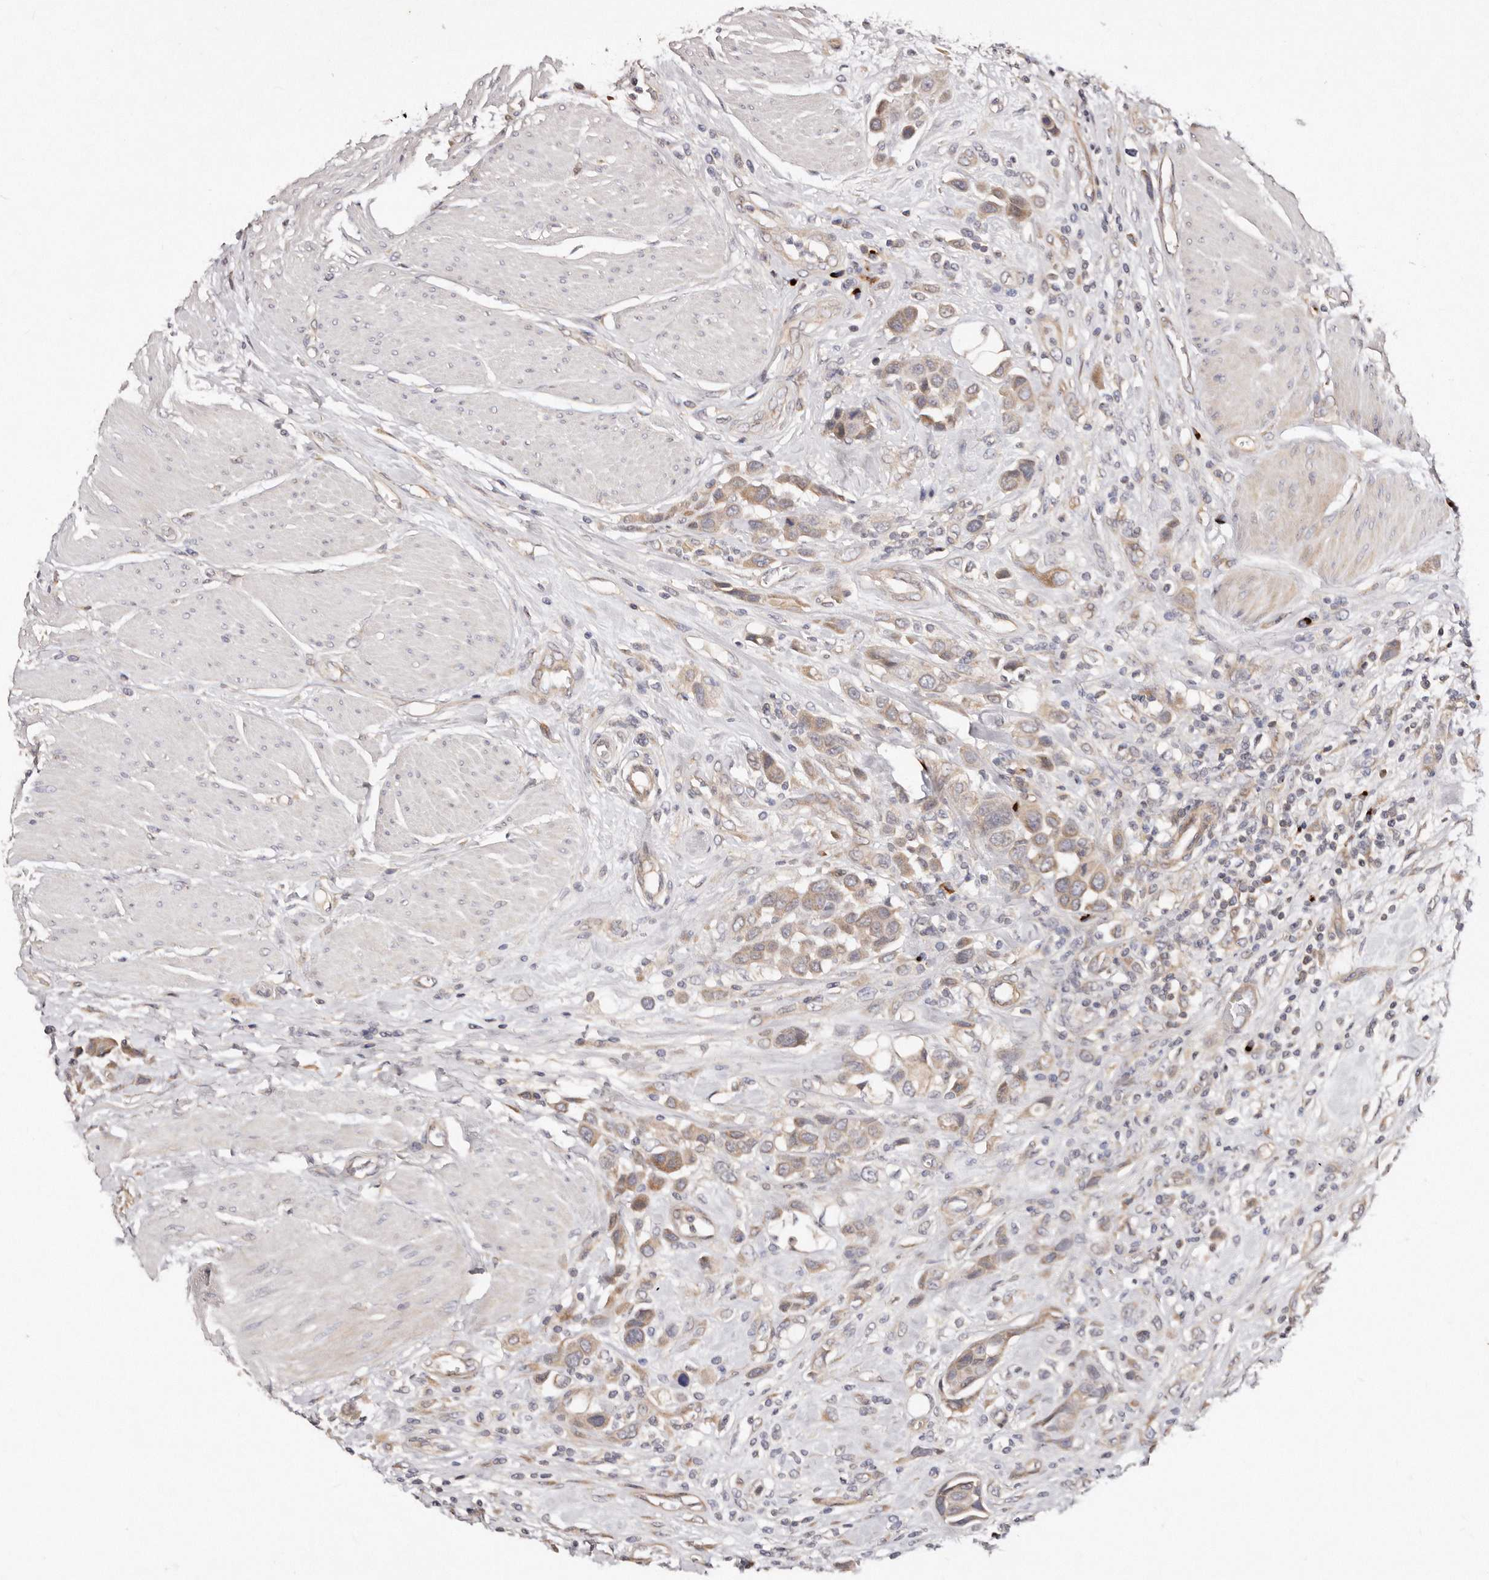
{"staining": {"intensity": "weak", "quantity": ">75%", "location": "cytoplasmic/membranous"}, "tissue": "urothelial cancer", "cell_type": "Tumor cells", "image_type": "cancer", "snomed": [{"axis": "morphology", "description": "Urothelial carcinoma, High grade"}, {"axis": "topography", "description": "Urinary bladder"}], "caption": "IHC staining of urothelial cancer, which reveals low levels of weak cytoplasmic/membranous staining in about >75% of tumor cells indicating weak cytoplasmic/membranous protein staining. The staining was performed using DAB (3,3'-diaminobenzidine) (brown) for protein detection and nuclei were counterstained in hematoxylin (blue).", "gene": "DACT2", "patient": {"sex": "male", "age": 50}}